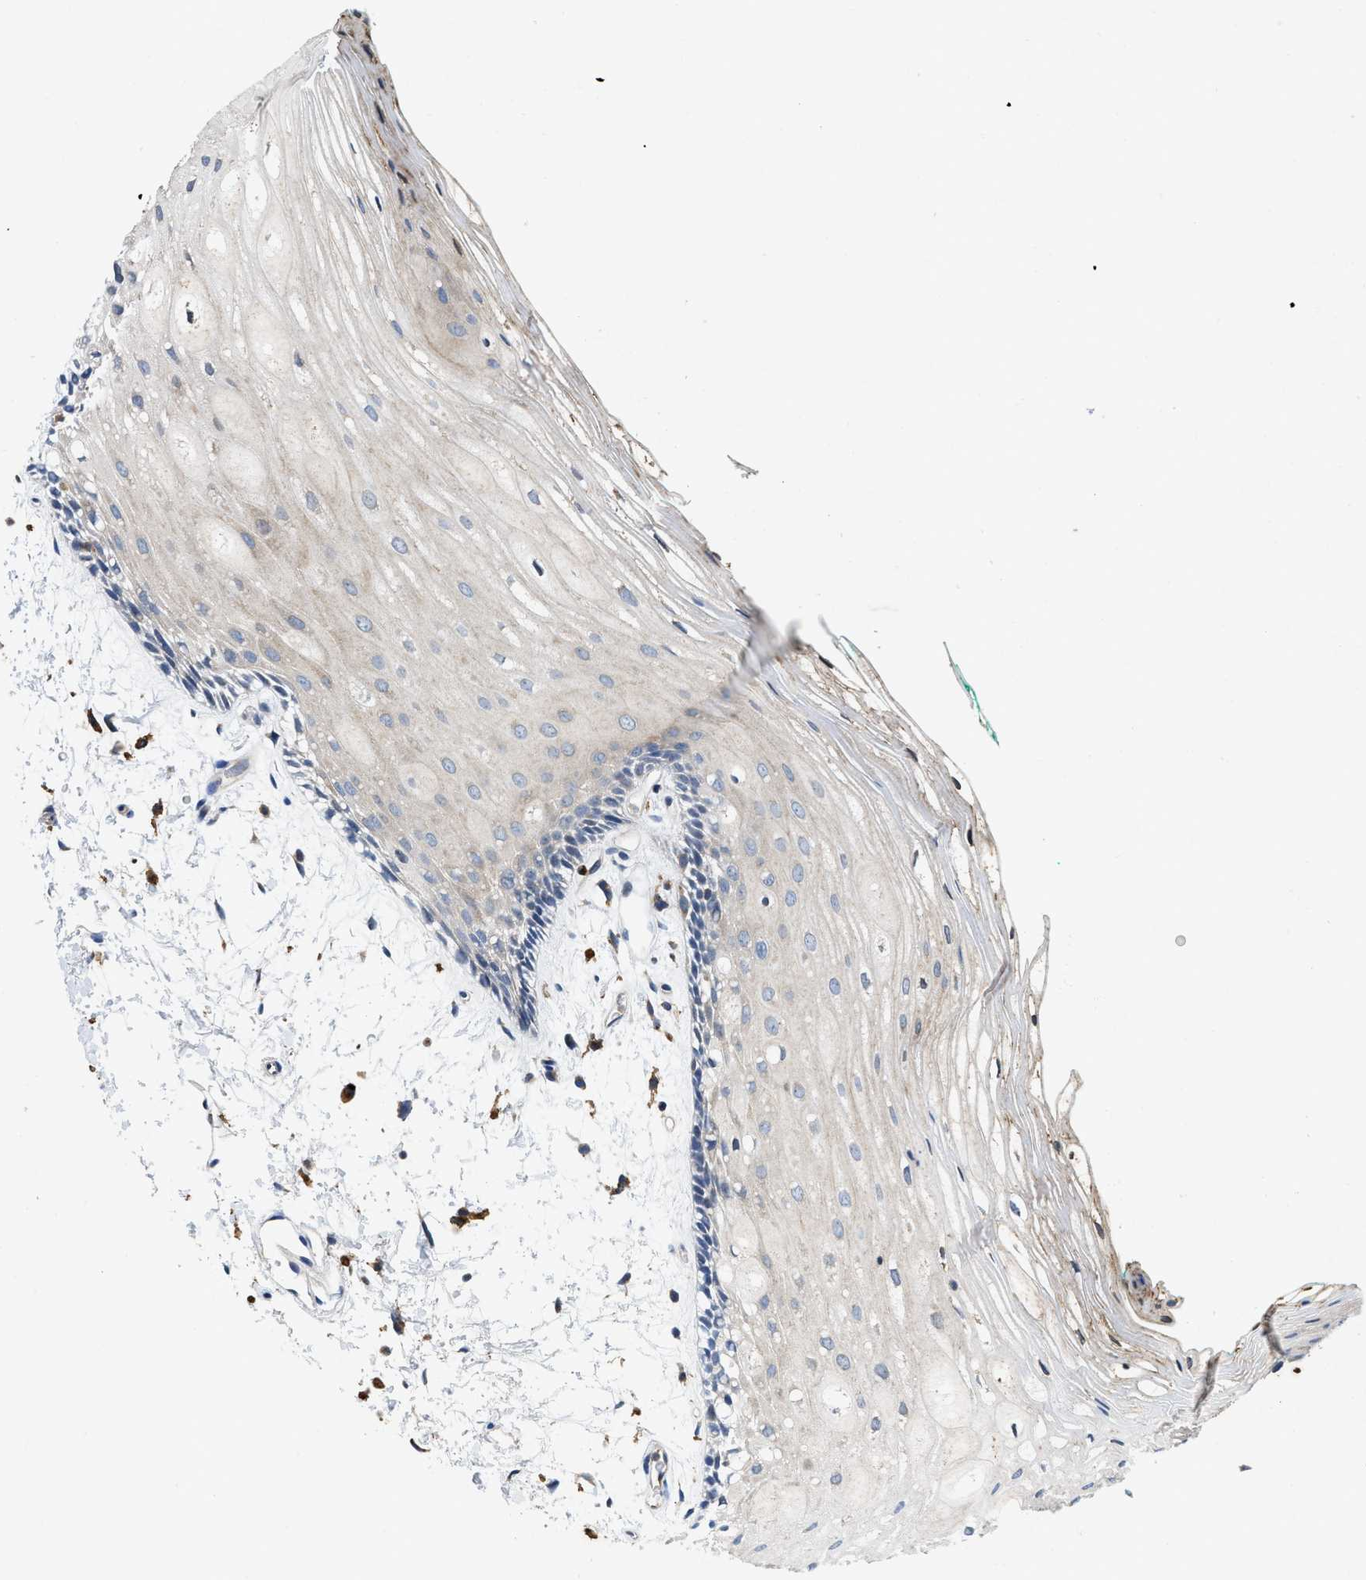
{"staining": {"intensity": "weak", "quantity": "<25%", "location": "cytoplasmic/membranous"}, "tissue": "oral mucosa", "cell_type": "Squamous epithelial cells", "image_type": "normal", "snomed": [{"axis": "morphology", "description": "Normal tissue, NOS"}, {"axis": "topography", "description": "Skeletal muscle"}, {"axis": "topography", "description": "Oral tissue"}, {"axis": "topography", "description": "Peripheral nerve tissue"}], "caption": "This is a image of immunohistochemistry (IHC) staining of benign oral mucosa, which shows no staining in squamous epithelial cells.", "gene": "ENPP4", "patient": {"sex": "female", "age": 84}}